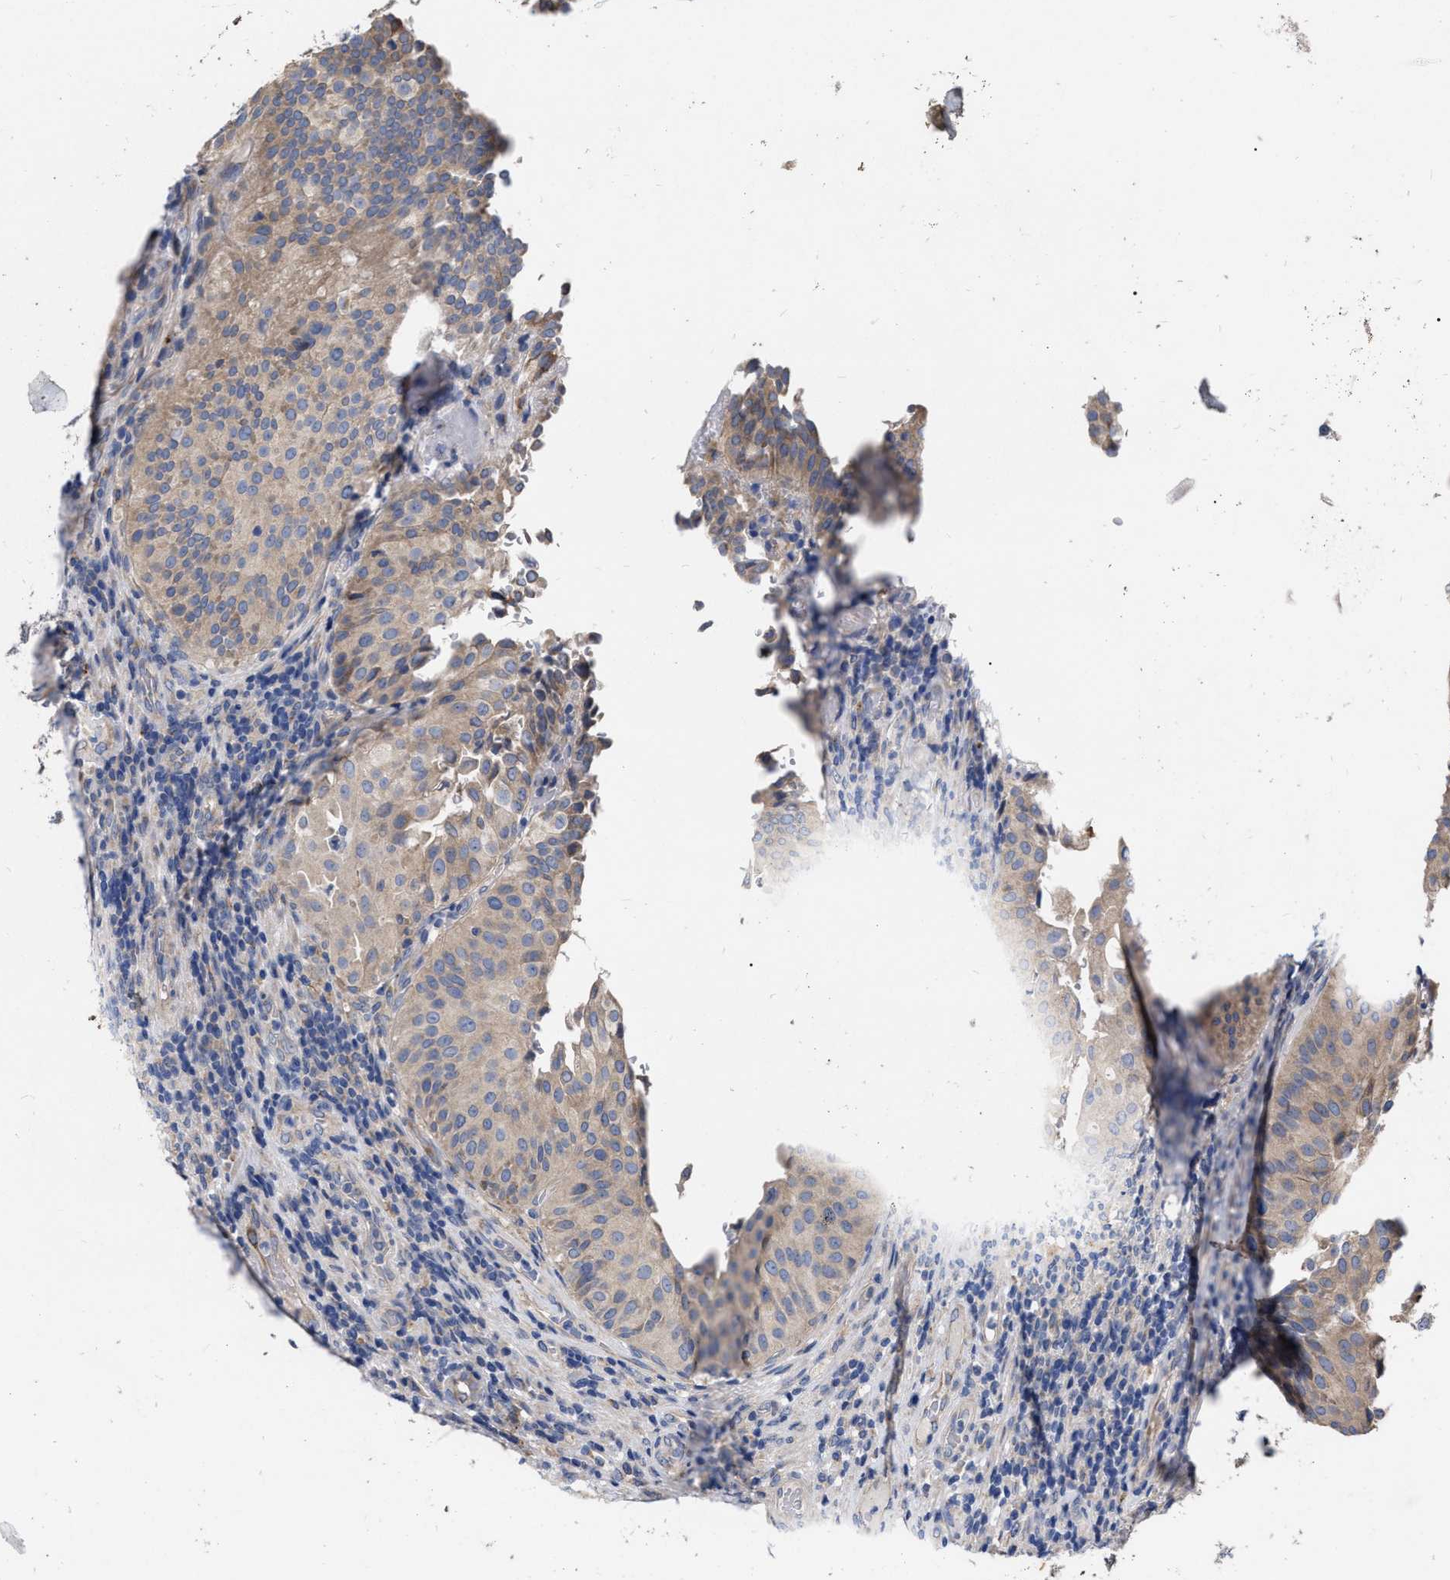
{"staining": {"intensity": "weak", "quantity": "<25%", "location": "cytoplasmic/membranous"}, "tissue": "urothelial cancer", "cell_type": "Tumor cells", "image_type": "cancer", "snomed": [{"axis": "morphology", "description": "Urothelial carcinoma, Low grade"}, {"axis": "topography", "description": "Urinary bladder"}], "caption": "Immunohistochemistry of human urothelial cancer displays no staining in tumor cells.", "gene": "MLST8", "patient": {"sex": "male", "age": 67}}